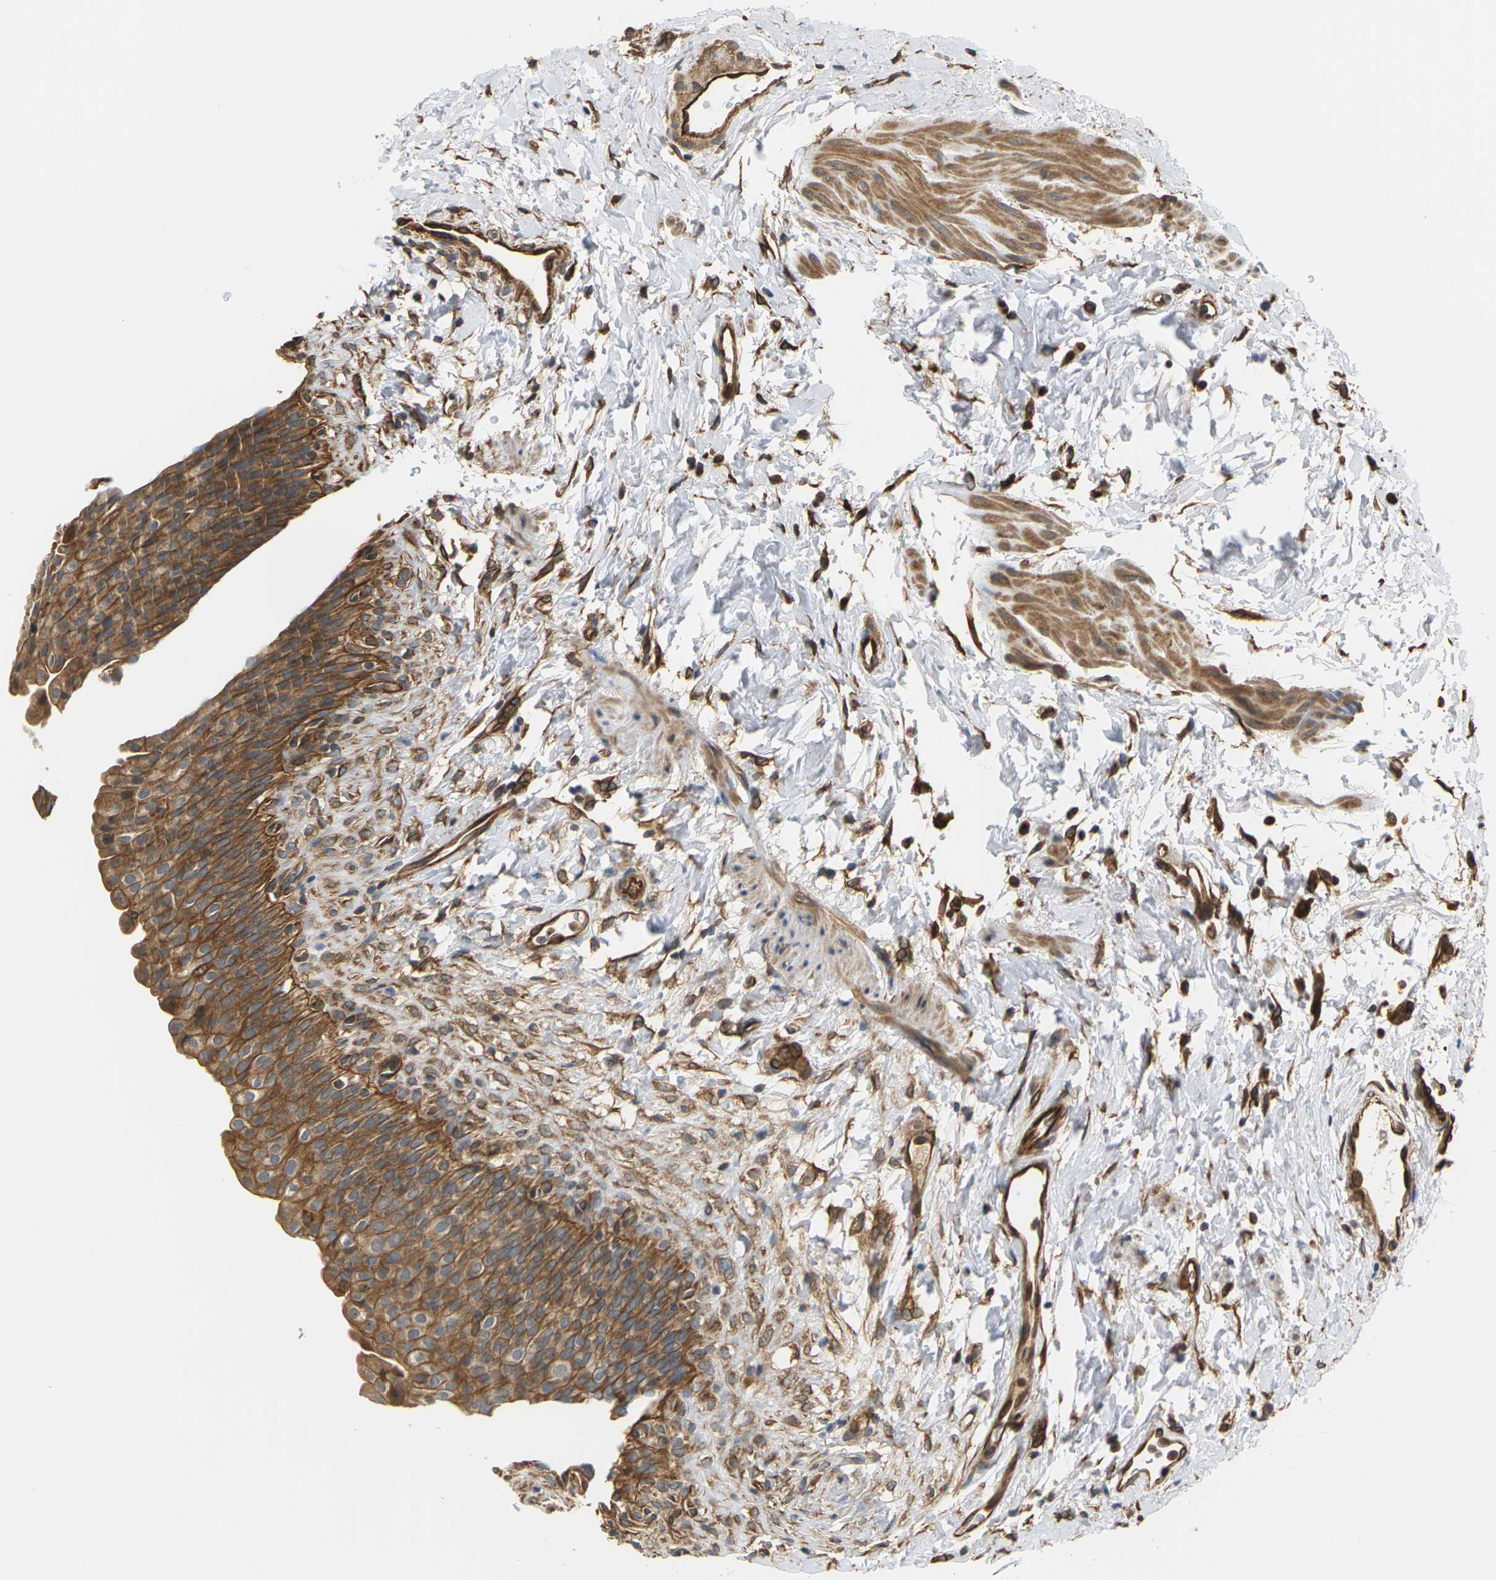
{"staining": {"intensity": "moderate", "quantity": ">75%", "location": "cytoplasmic/membranous"}, "tissue": "urinary bladder", "cell_type": "Urothelial cells", "image_type": "normal", "snomed": [{"axis": "morphology", "description": "Normal tissue, NOS"}, {"axis": "topography", "description": "Urinary bladder"}], "caption": "Urothelial cells show moderate cytoplasmic/membranous staining in about >75% of cells in unremarkable urinary bladder.", "gene": "PCDHB4", "patient": {"sex": "female", "age": 79}}